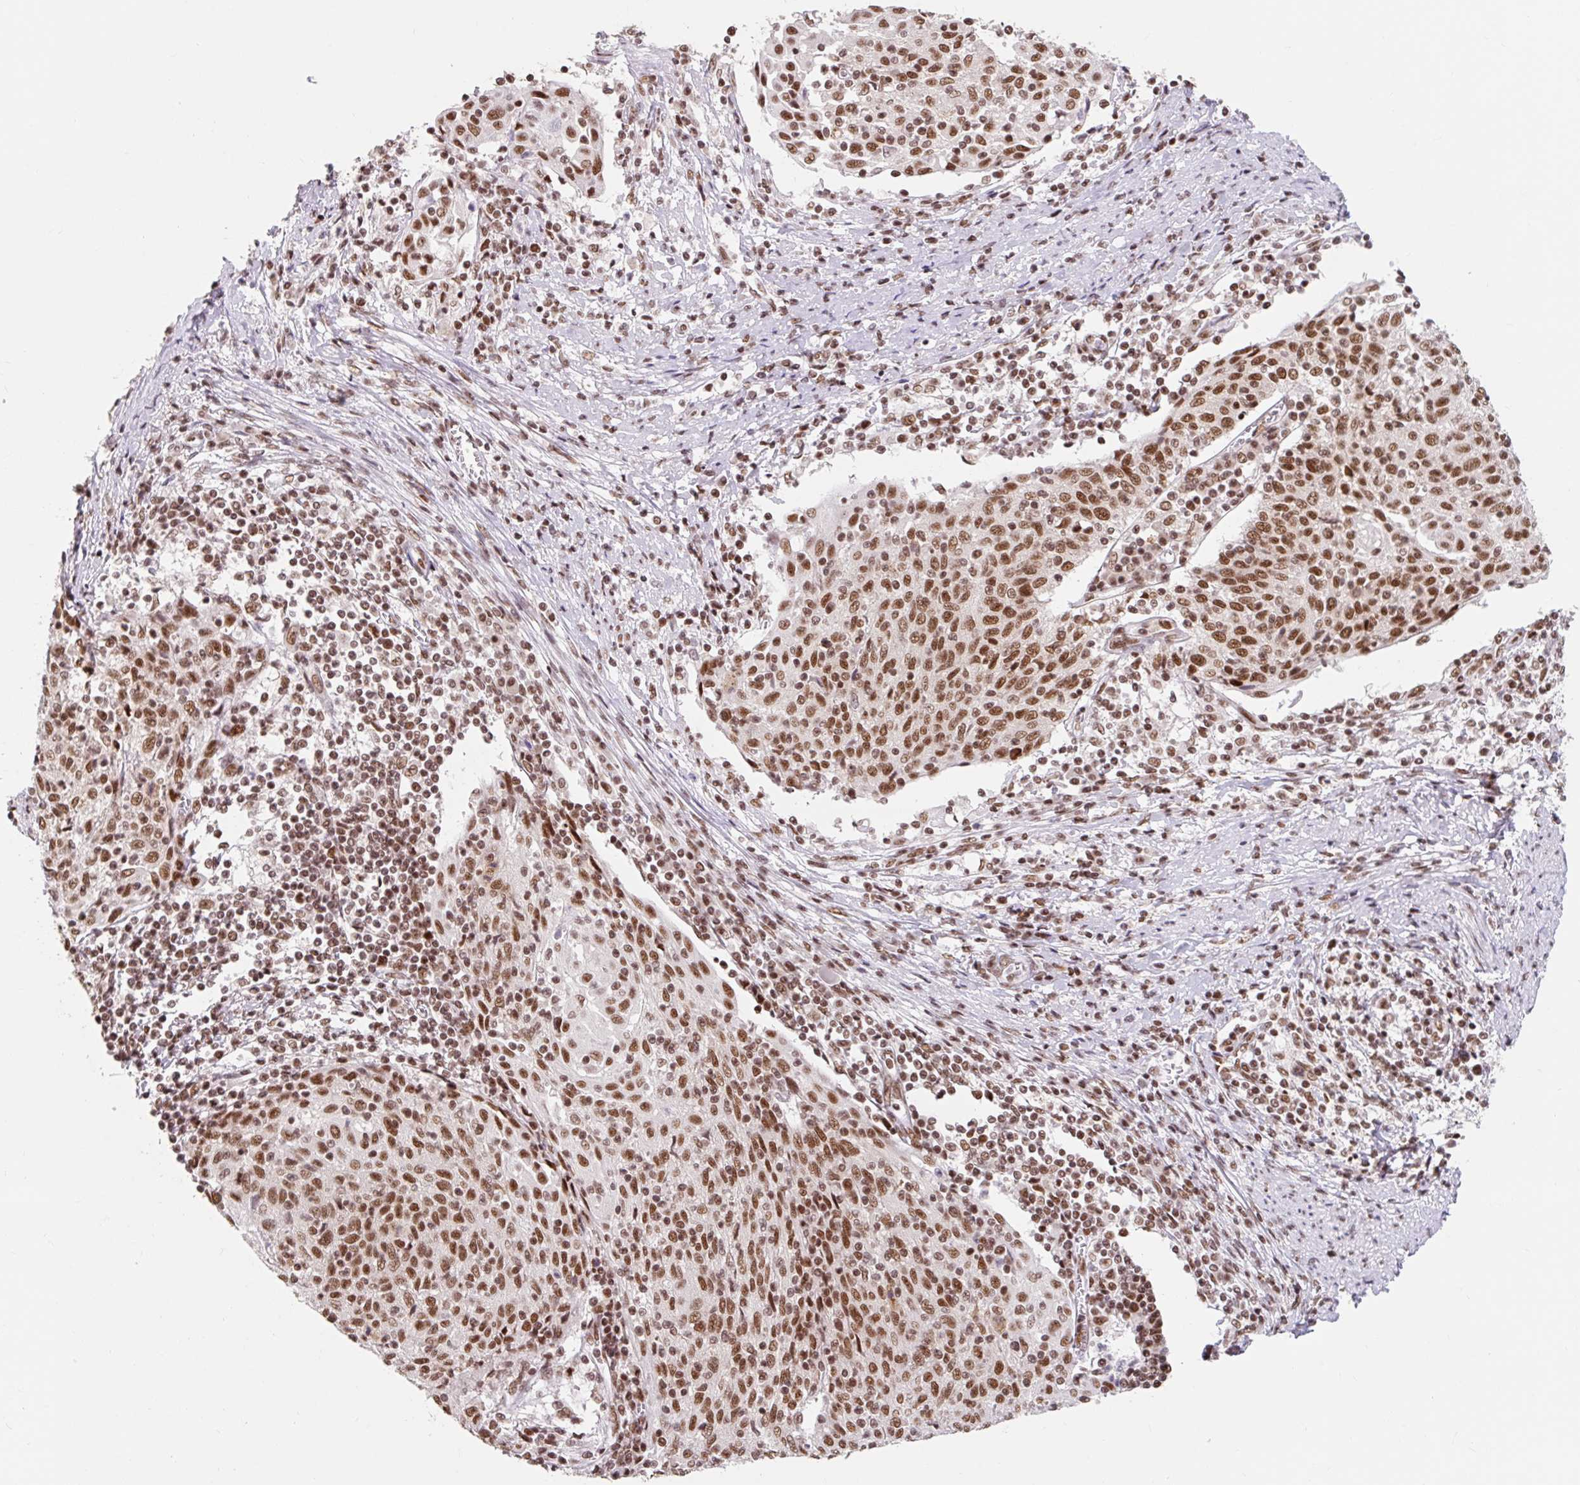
{"staining": {"intensity": "moderate", "quantity": ">75%", "location": "nuclear"}, "tissue": "cervical cancer", "cell_type": "Tumor cells", "image_type": "cancer", "snomed": [{"axis": "morphology", "description": "Squamous cell carcinoma, NOS"}, {"axis": "topography", "description": "Cervix"}], "caption": "The histopathology image displays staining of cervical squamous cell carcinoma, revealing moderate nuclear protein staining (brown color) within tumor cells.", "gene": "SRSF10", "patient": {"sex": "female", "age": 52}}